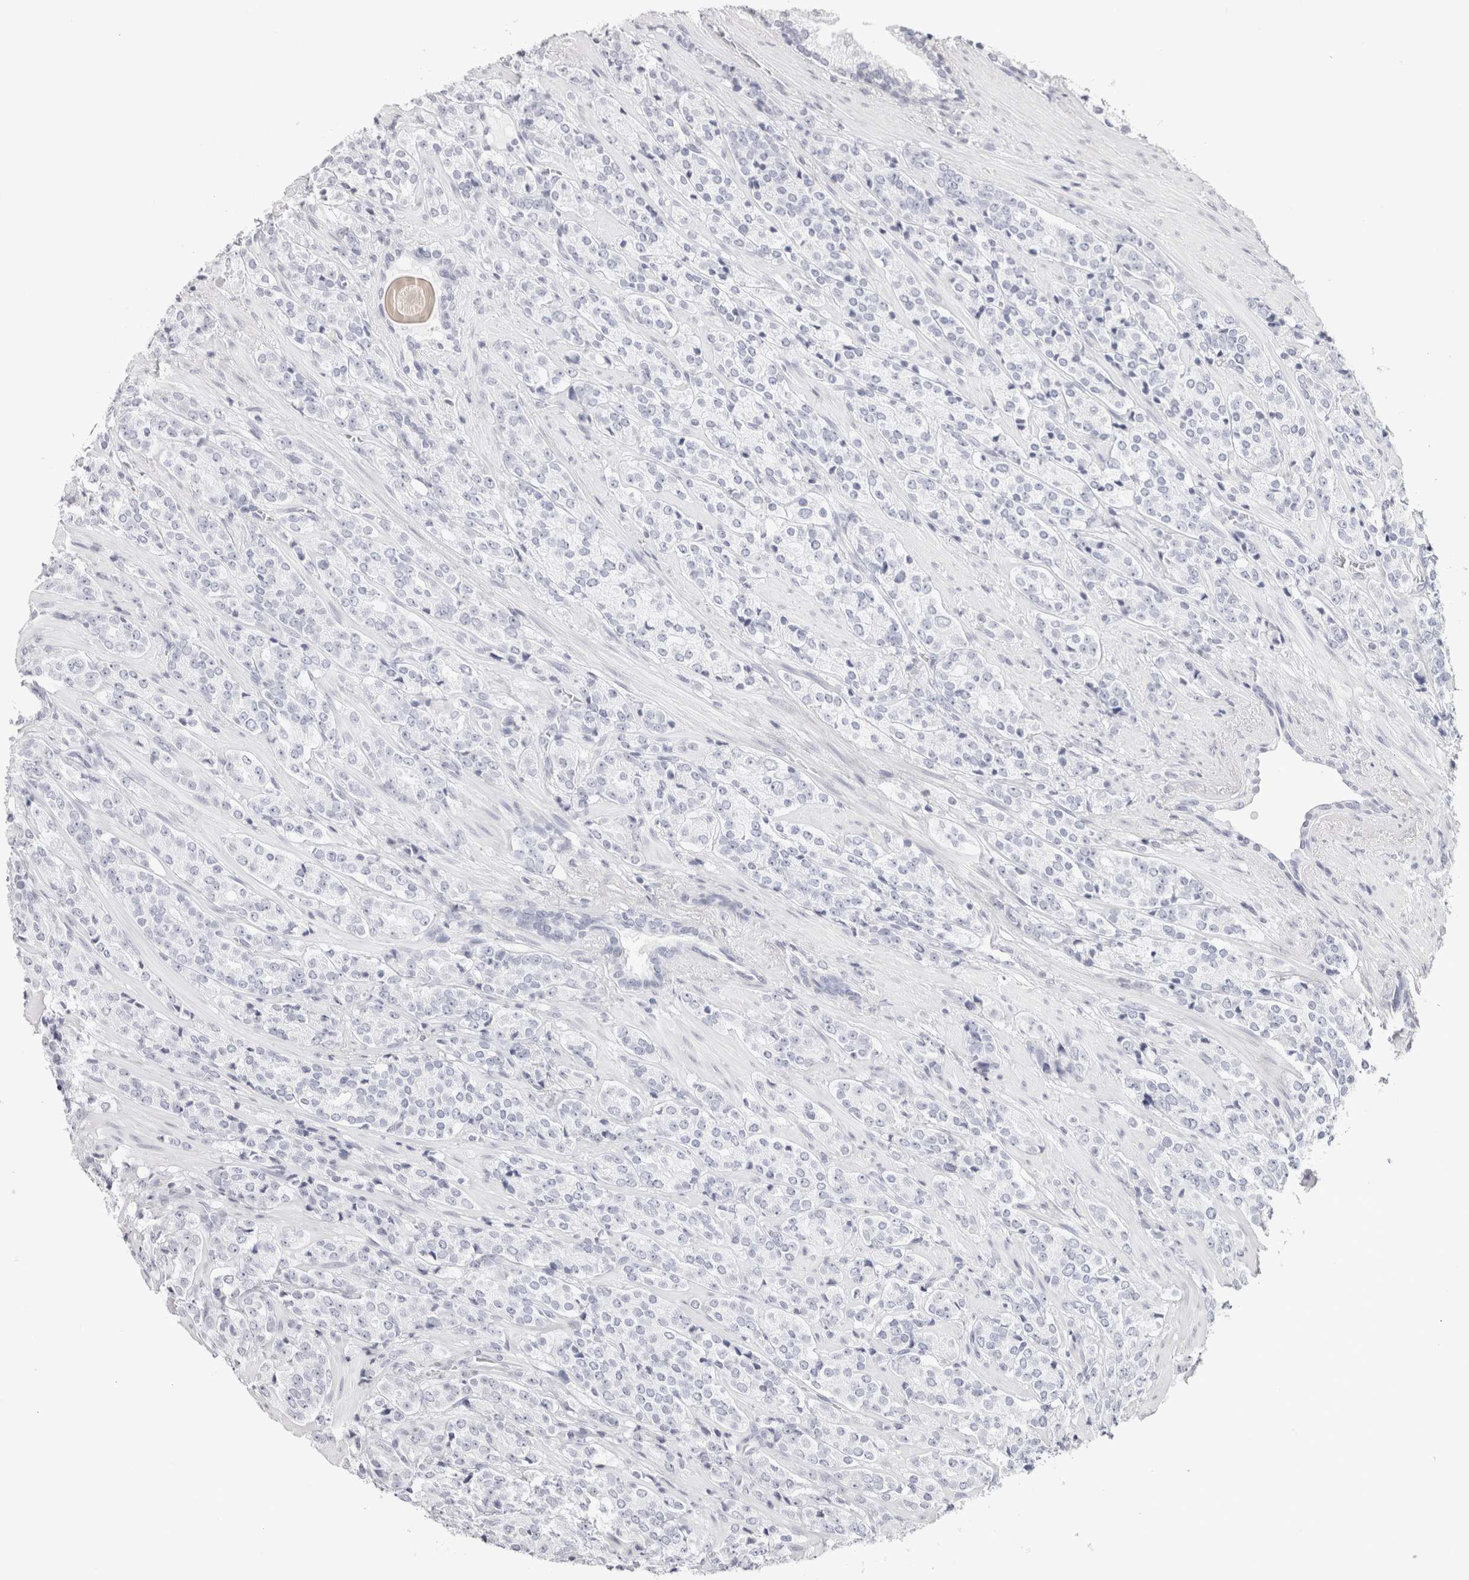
{"staining": {"intensity": "negative", "quantity": "none", "location": "none"}, "tissue": "prostate cancer", "cell_type": "Tumor cells", "image_type": "cancer", "snomed": [{"axis": "morphology", "description": "Adenocarcinoma, High grade"}, {"axis": "topography", "description": "Prostate"}], "caption": "A high-resolution photomicrograph shows immunohistochemistry staining of prostate cancer (high-grade adenocarcinoma), which reveals no significant positivity in tumor cells.", "gene": "GARIN1A", "patient": {"sex": "male", "age": 71}}